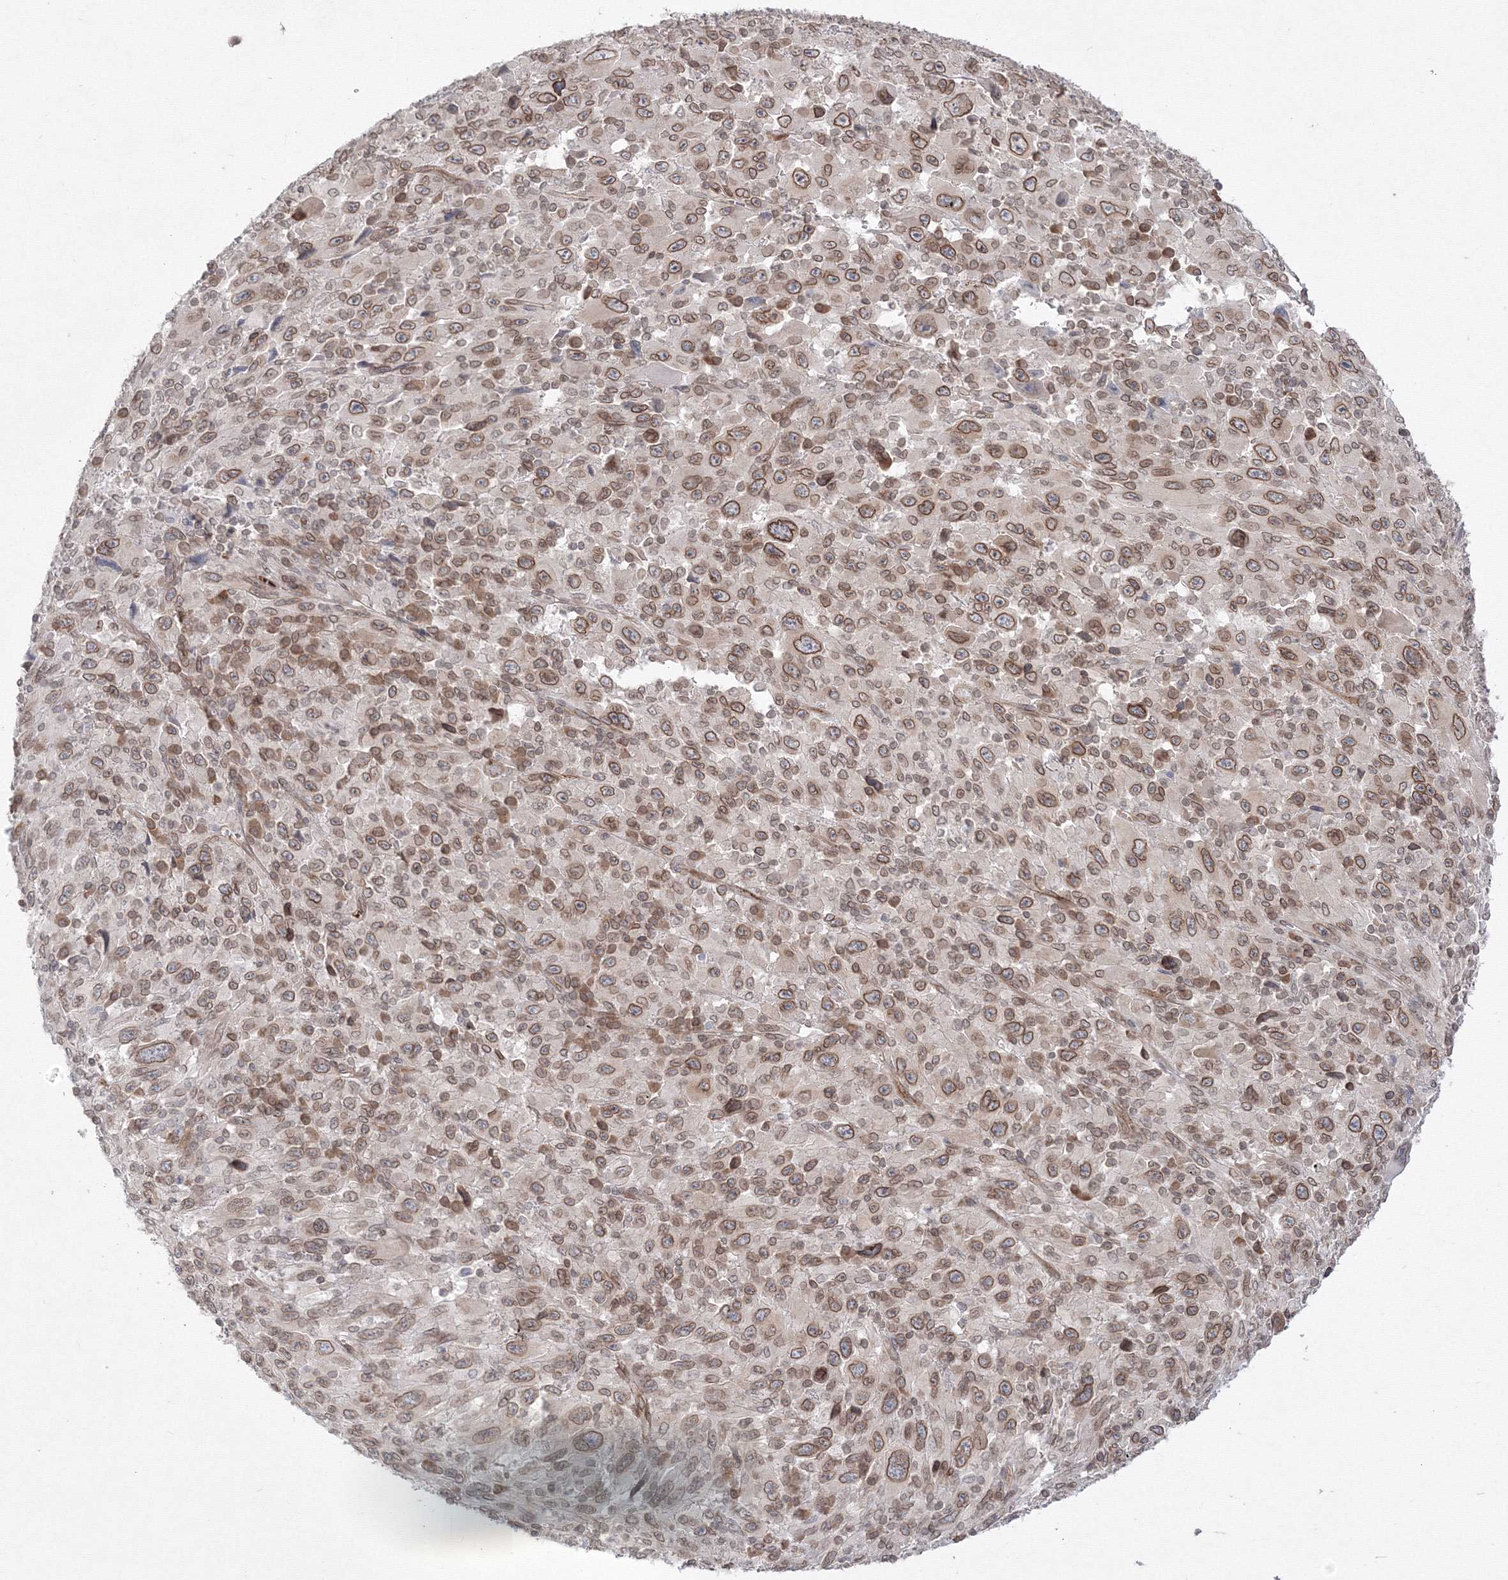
{"staining": {"intensity": "moderate", "quantity": ">75%", "location": "cytoplasmic/membranous,nuclear"}, "tissue": "melanoma", "cell_type": "Tumor cells", "image_type": "cancer", "snomed": [{"axis": "morphology", "description": "Malignant melanoma, Metastatic site"}, {"axis": "topography", "description": "Skin"}], "caption": "DAB (3,3'-diaminobenzidine) immunohistochemical staining of human malignant melanoma (metastatic site) shows moderate cytoplasmic/membranous and nuclear protein staining in approximately >75% of tumor cells. Nuclei are stained in blue.", "gene": "DNAJB2", "patient": {"sex": "female", "age": 56}}